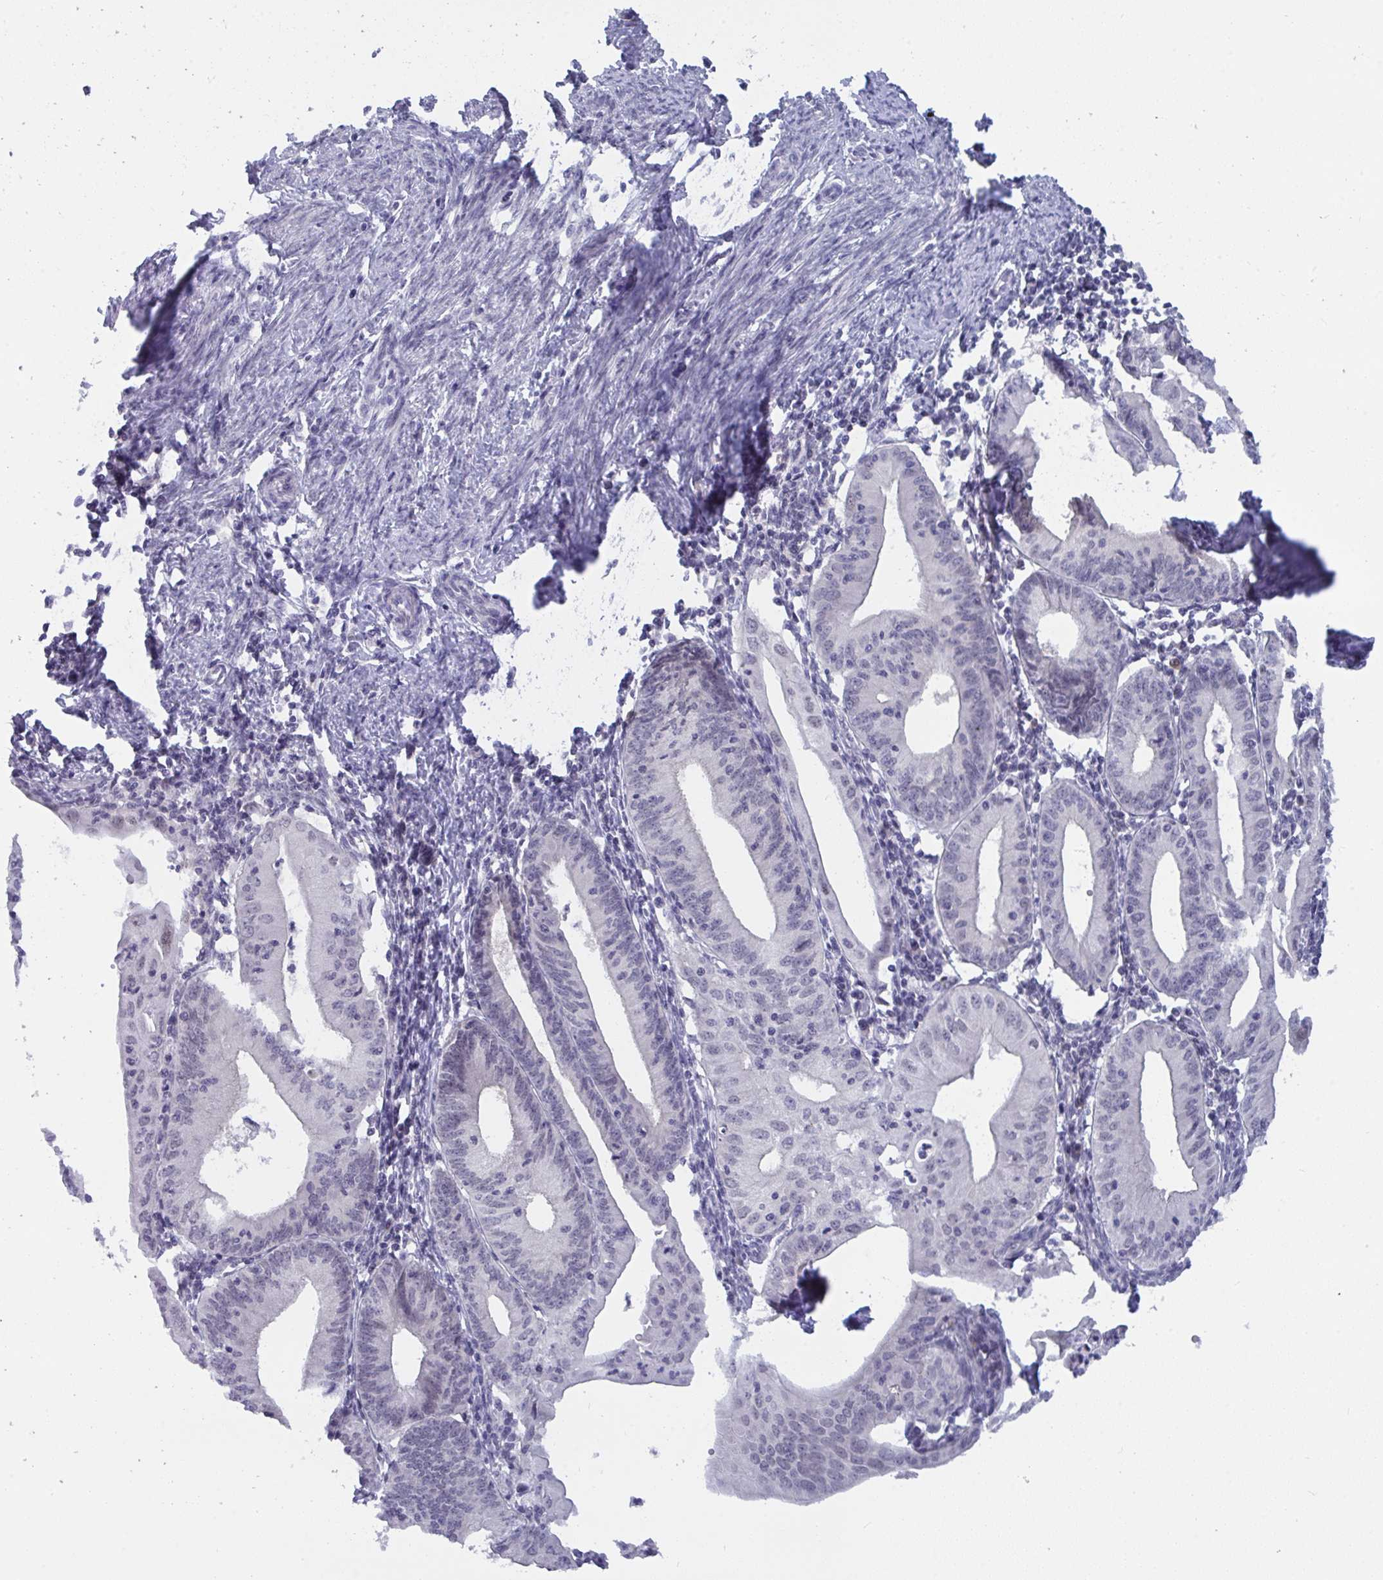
{"staining": {"intensity": "negative", "quantity": "none", "location": "none"}, "tissue": "endometrial cancer", "cell_type": "Tumor cells", "image_type": "cancer", "snomed": [{"axis": "morphology", "description": "Adenocarcinoma, NOS"}, {"axis": "topography", "description": "Endometrium"}], "caption": "The histopathology image exhibits no significant expression in tumor cells of adenocarcinoma (endometrial).", "gene": "BMAL2", "patient": {"sex": "female", "age": 60}}